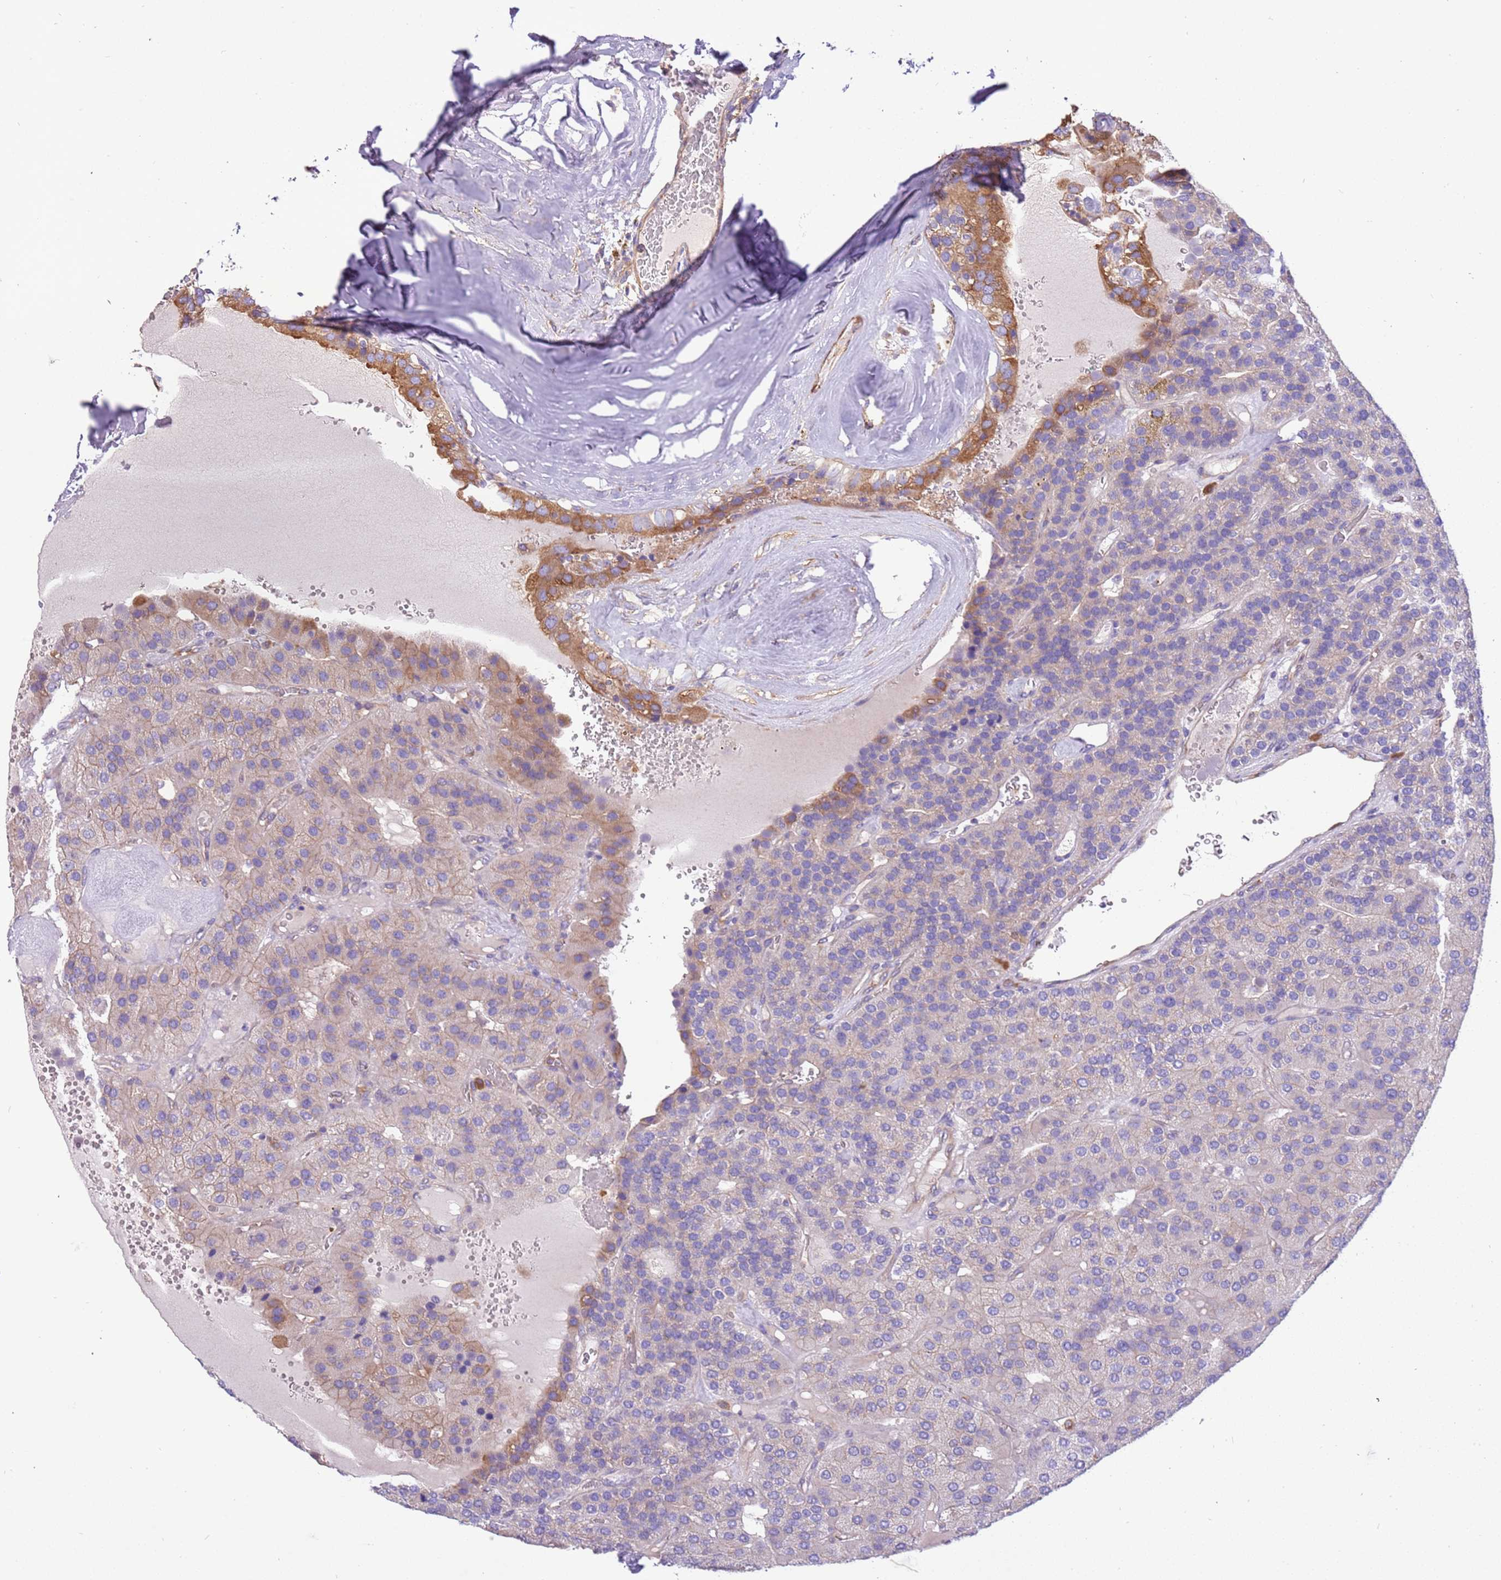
{"staining": {"intensity": "moderate", "quantity": "<25%", "location": "cytoplasmic/membranous"}, "tissue": "parathyroid gland", "cell_type": "Glandular cells", "image_type": "normal", "snomed": [{"axis": "morphology", "description": "Normal tissue, NOS"}, {"axis": "morphology", "description": "Adenoma, NOS"}, {"axis": "topography", "description": "Parathyroid gland"}], "caption": "Brown immunohistochemical staining in normal human parathyroid gland reveals moderate cytoplasmic/membranous staining in about <25% of glandular cells.", "gene": "NAALADL1", "patient": {"sex": "female", "age": 86}}